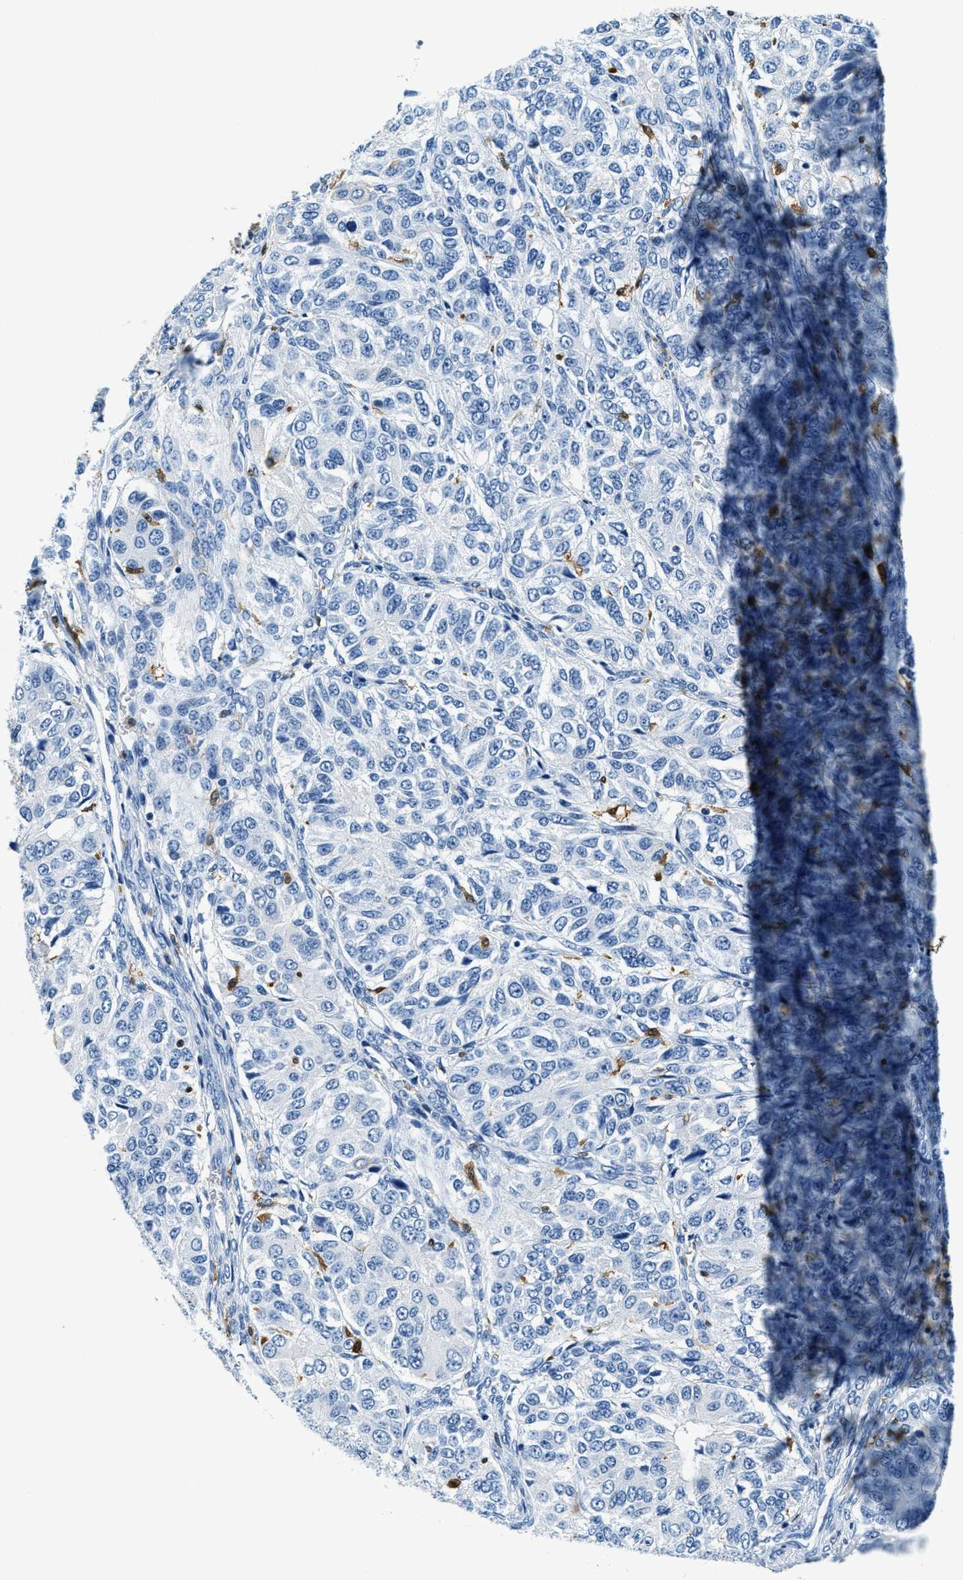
{"staining": {"intensity": "negative", "quantity": "none", "location": "none"}, "tissue": "ovarian cancer", "cell_type": "Tumor cells", "image_type": "cancer", "snomed": [{"axis": "morphology", "description": "Carcinoma, endometroid"}, {"axis": "topography", "description": "Ovary"}], "caption": "Endometroid carcinoma (ovarian) was stained to show a protein in brown. There is no significant expression in tumor cells.", "gene": "CAPG", "patient": {"sex": "female", "age": 51}}